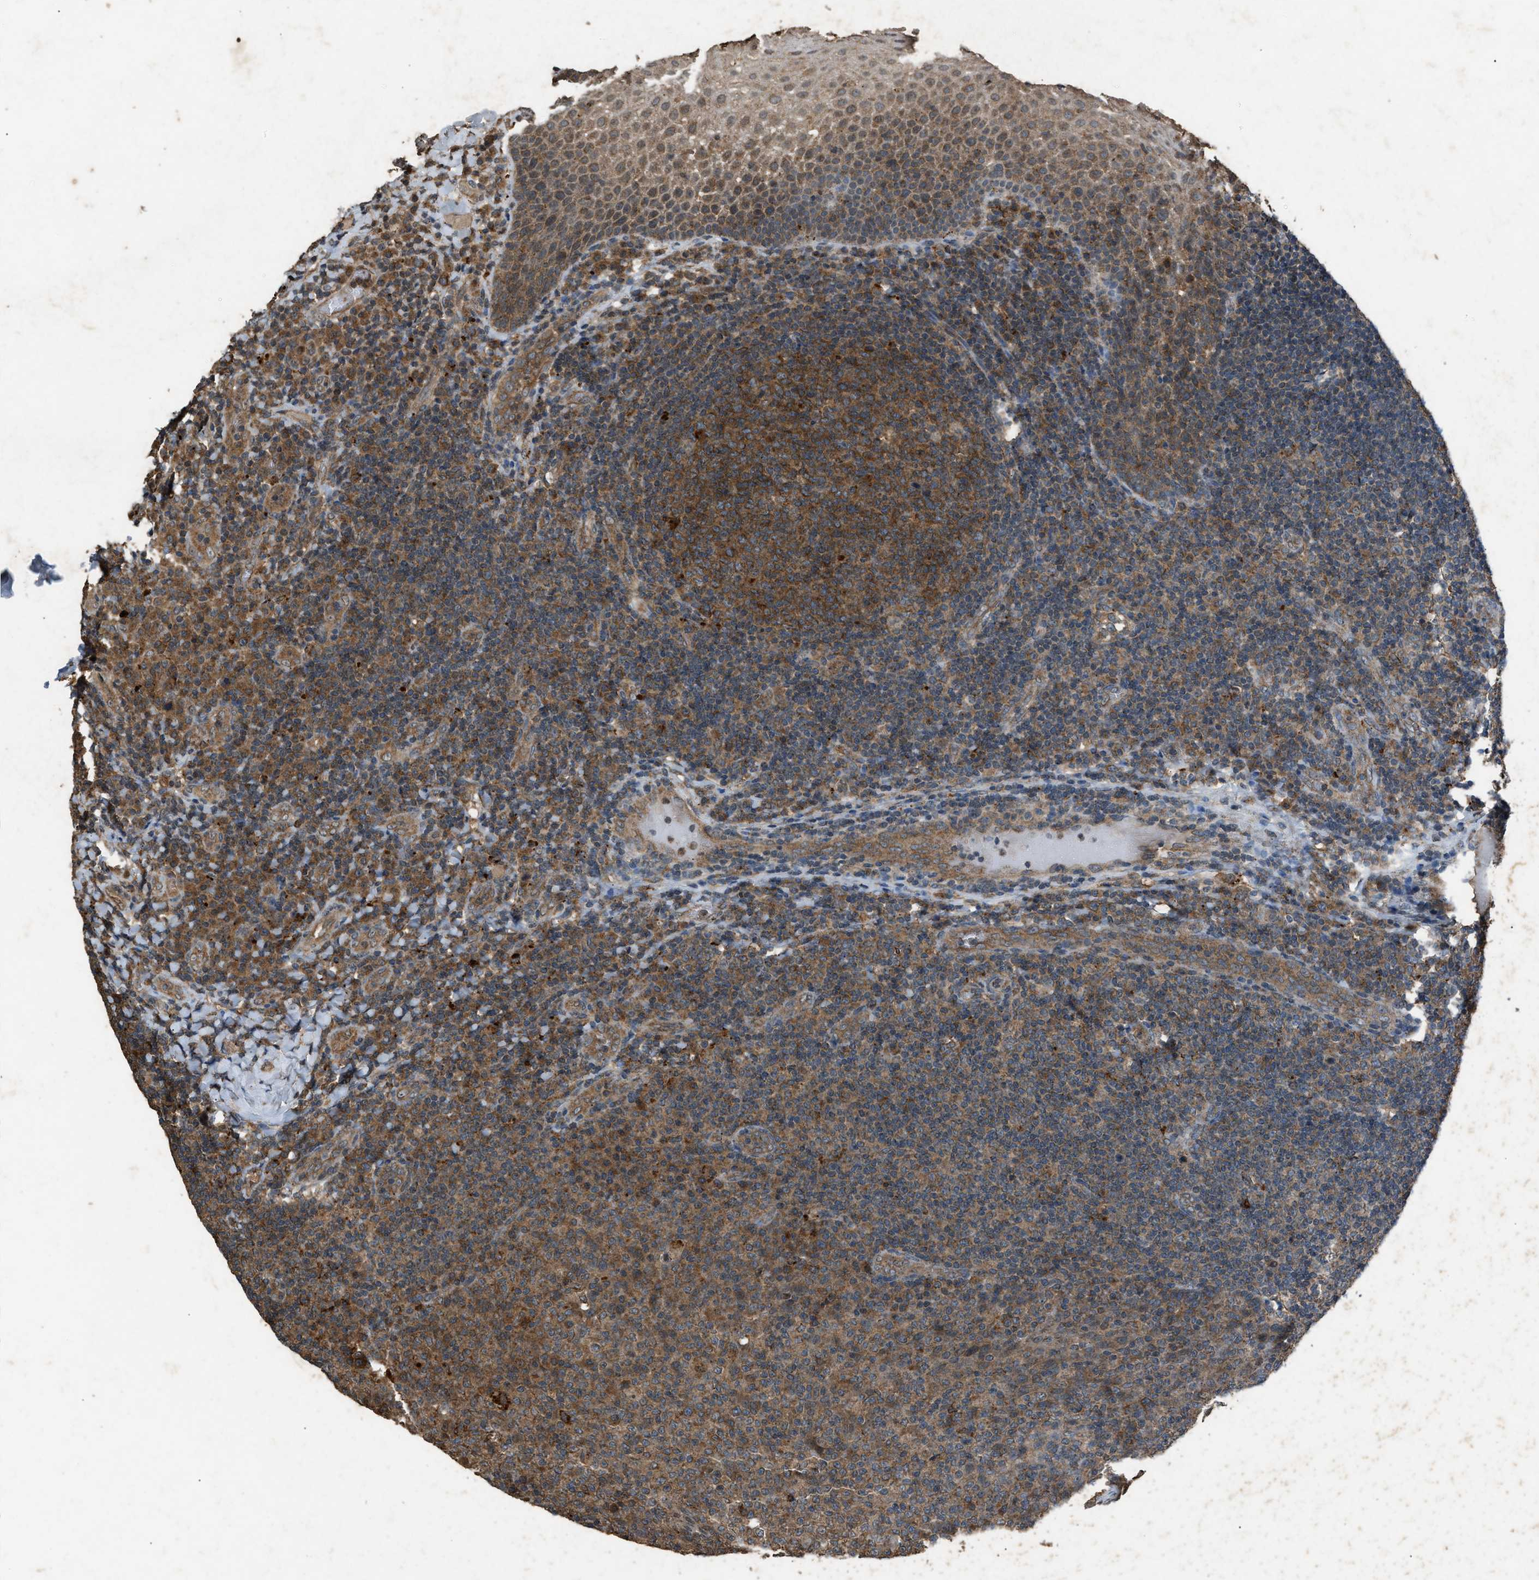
{"staining": {"intensity": "moderate", "quantity": ">75%", "location": "cytoplasmic/membranous"}, "tissue": "tonsil", "cell_type": "Germinal center cells", "image_type": "normal", "snomed": [{"axis": "morphology", "description": "Normal tissue, NOS"}, {"axis": "topography", "description": "Tonsil"}], "caption": "Immunohistochemical staining of normal human tonsil exhibits medium levels of moderate cytoplasmic/membranous expression in about >75% of germinal center cells. Using DAB (brown) and hematoxylin (blue) stains, captured at high magnification using brightfield microscopy.", "gene": "PSMD1", "patient": {"sex": "male", "age": 17}}